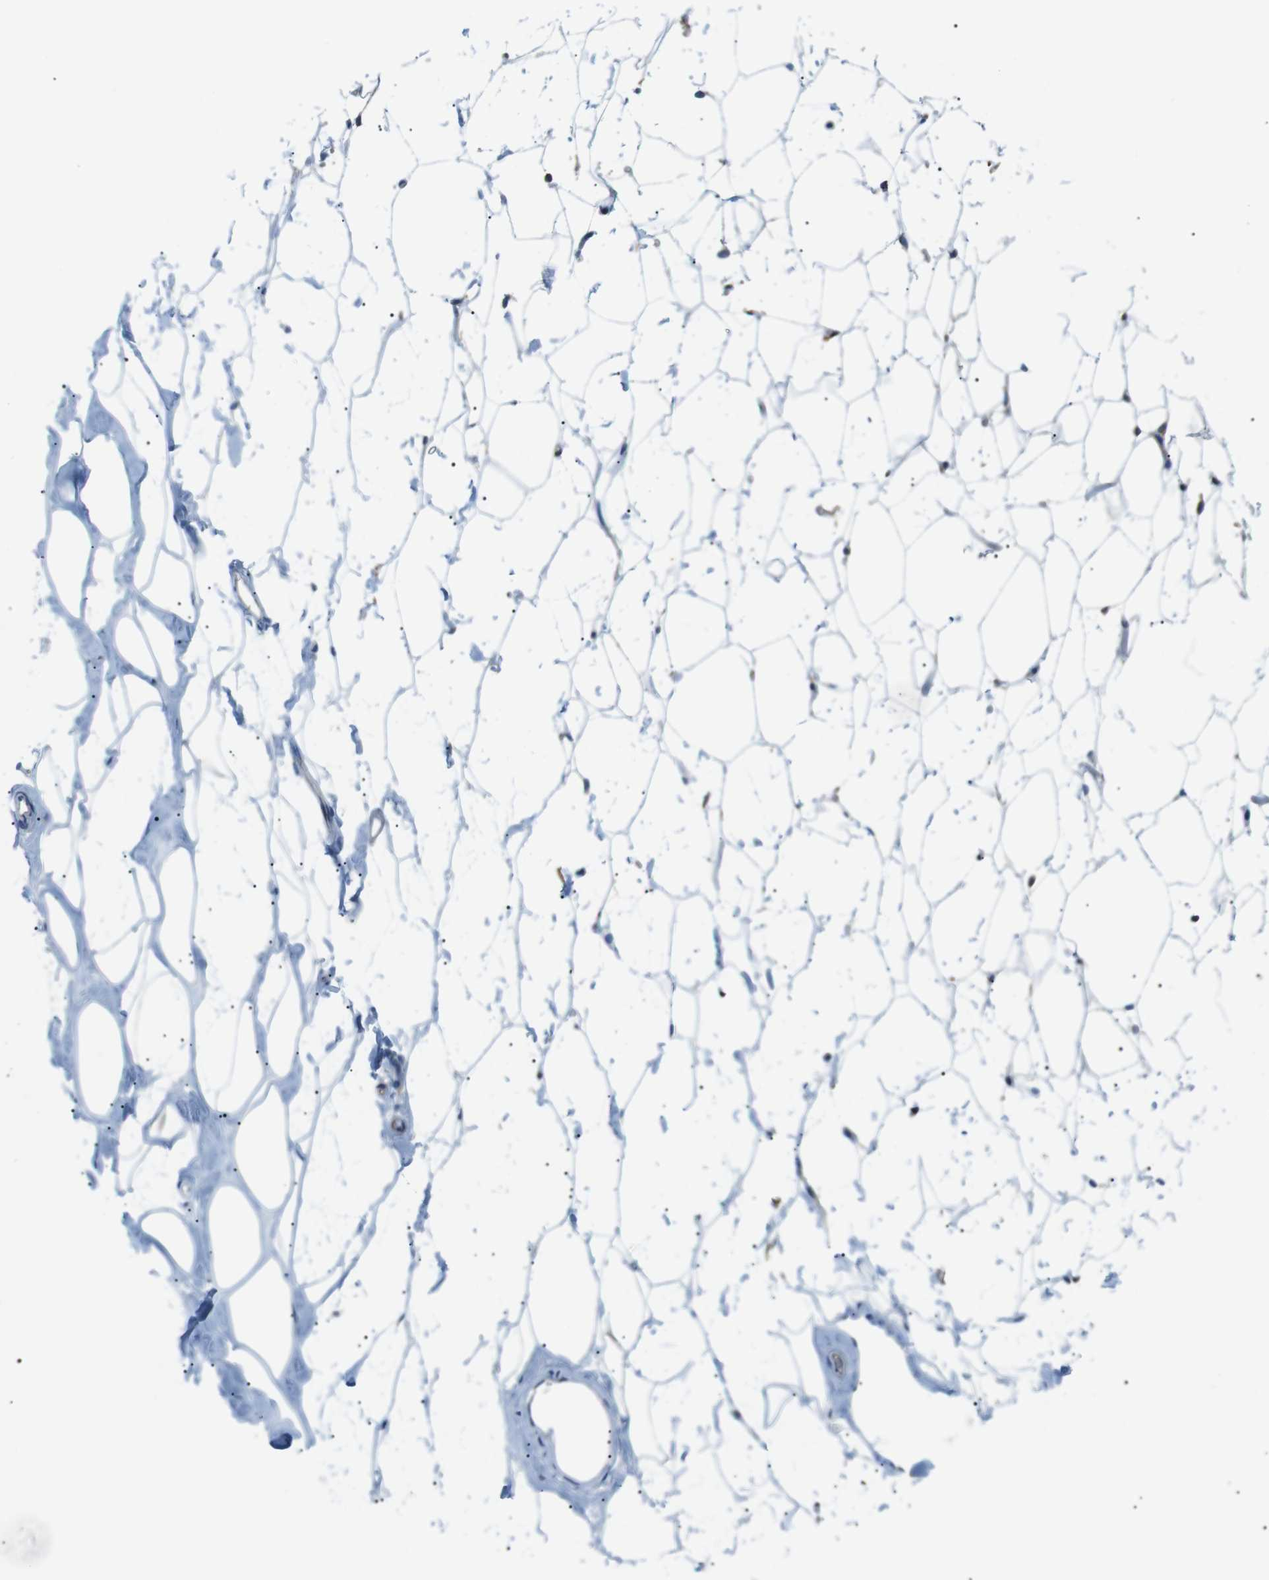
{"staining": {"intensity": "weak", "quantity": "<25%", "location": "cytoplasmic/membranous"}, "tissue": "adipose tissue", "cell_type": "Adipocytes", "image_type": "normal", "snomed": [{"axis": "morphology", "description": "Normal tissue, NOS"}, {"axis": "topography", "description": "Breast"}, {"axis": "topography", "description": "Soft tissue"}], "caption": "IHC photomicrograph of normal adipose tissue: adipose tissue stained with DAB exhibits no significant protein staining in adipocytes.", "gene": "CDH26", "patient": {"sex": "female", "age": 75}}